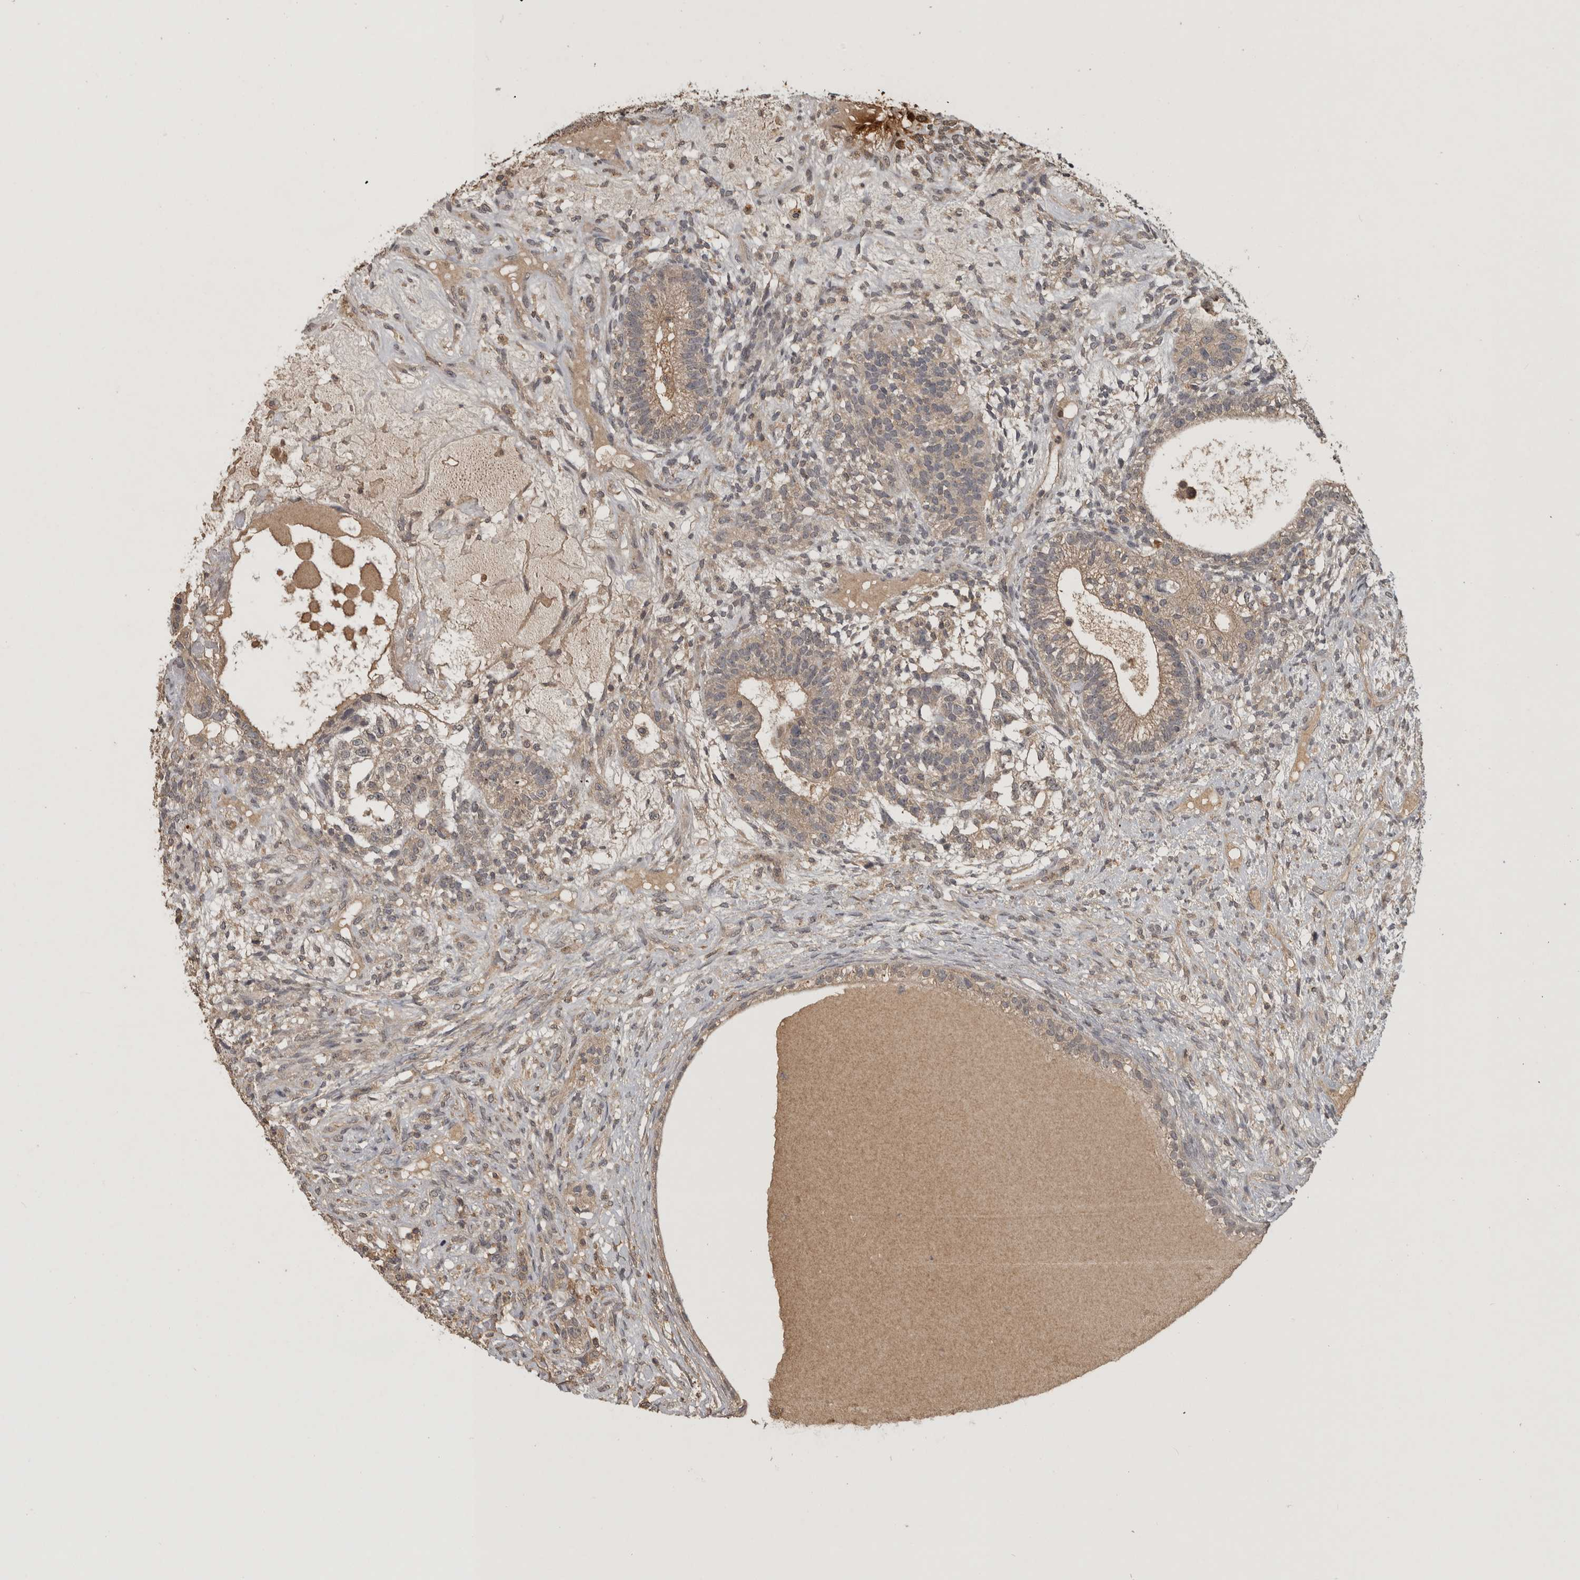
{"staining": {"intensity": "moderate", "quantity": ">75%", "location": "cytoplasmic/membranous"}, "tissue": "testis cancer", "cell_type": "Tumor cells", "image_type": "cancer", "snomed": [{"axis": "morphology", "description": "Seminoma, NOS"}, {"axis": "morphology", "description": "Carcinoma, Embryonal, NOS"}, {"axis": "topography", "description": "Testis"}], "caption": "Brown immunohistochemical staining in human seminoma (testis) exhibits moderate cytoplasmic/membranous staining in approximately >75% of tumor cells.", "gene": "ADAMTS4", "patient": {"sex": "male", "age": 28}}